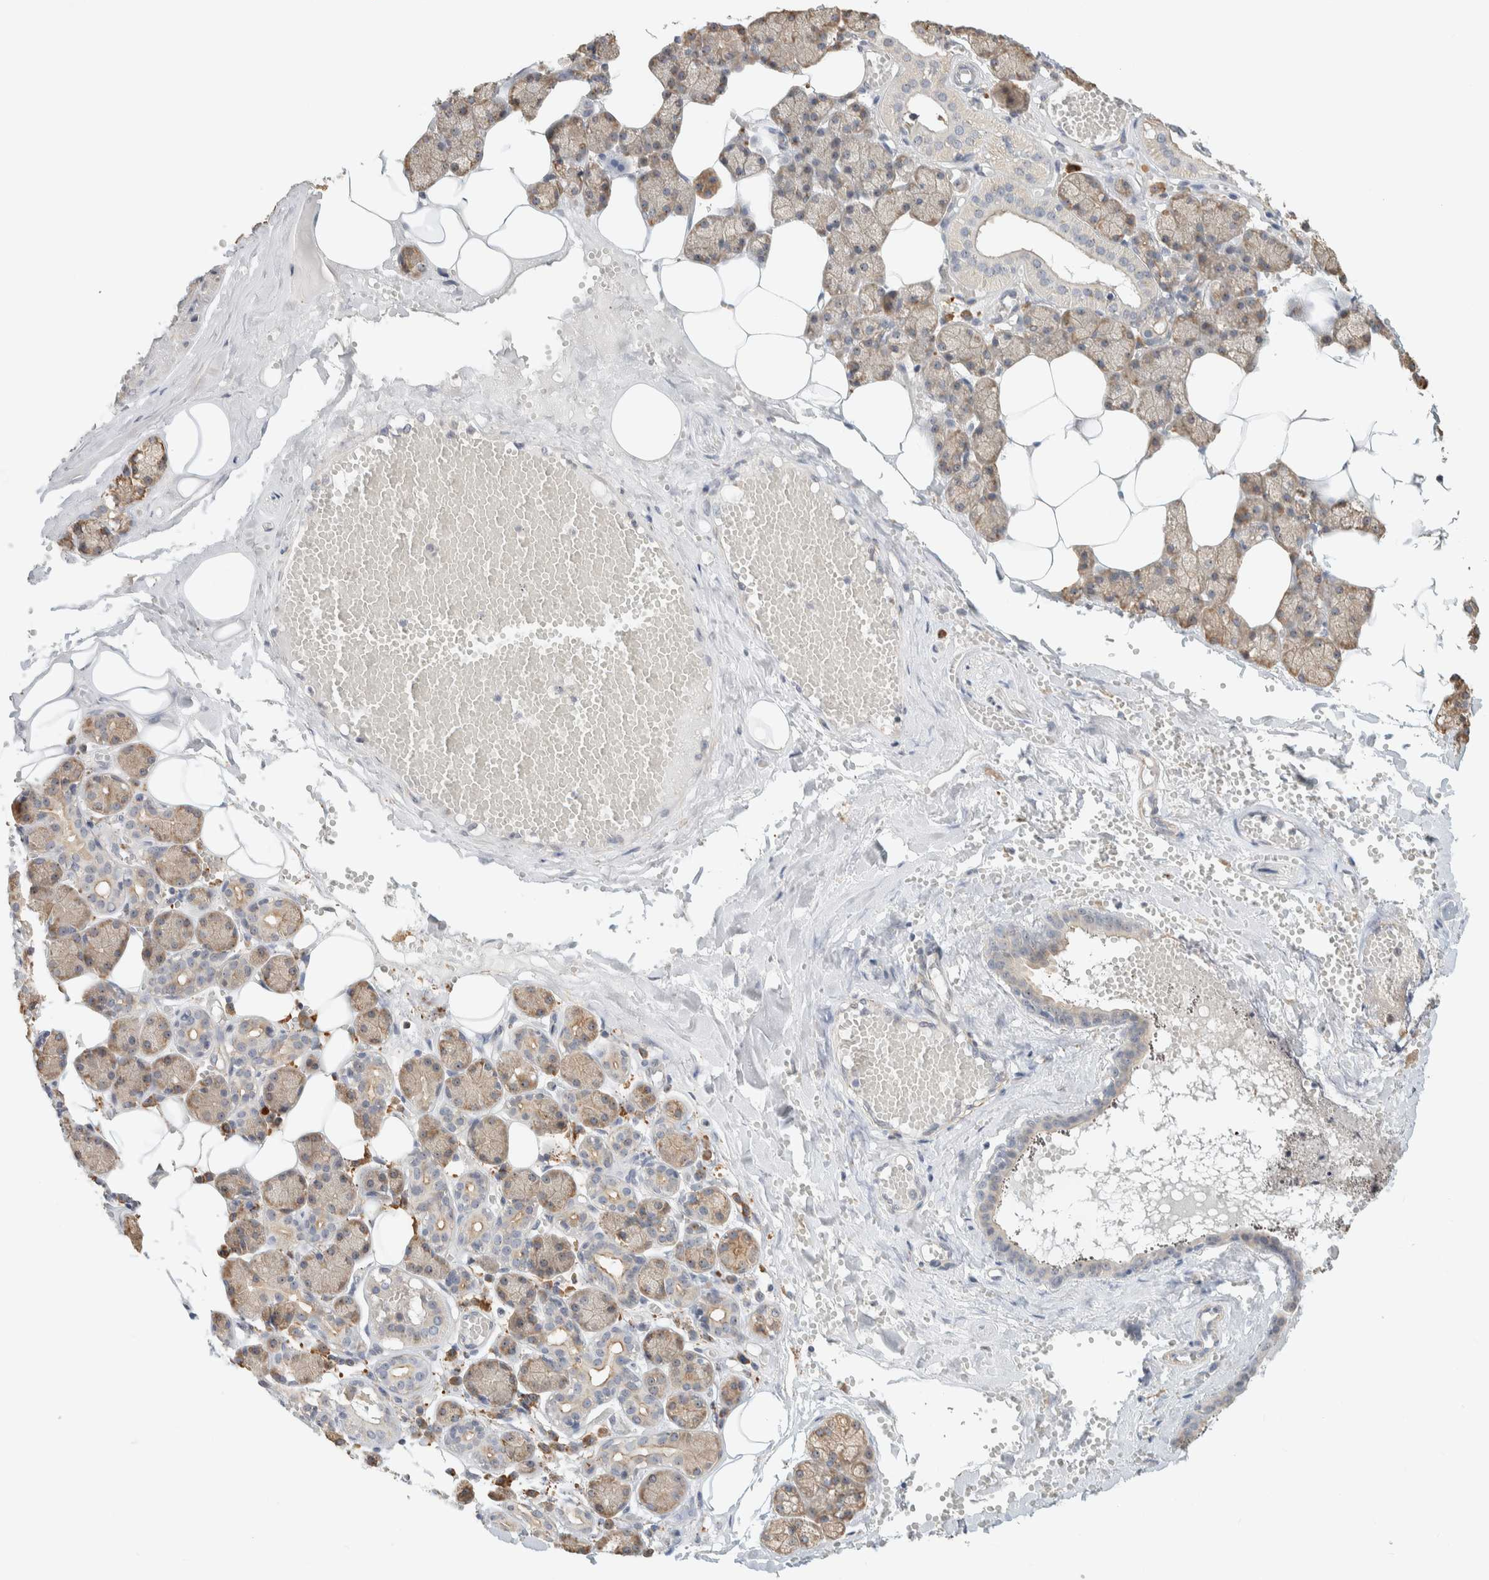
{"staining": {"intensity": "weak", "quantity": ">75%", "location": "cytoplasmic/membranous"}, "tissue": "salivary gland", "cell_type": "Glandular cells", "image_type": "normal", "snomed": [{"axis": "morphology", "description": "Normal tissue, NOS"}, {"axis": "topography", "description": "Salivary gland"}], "caption": "Immunohistochemical staining of unremarkable human salivary gland reveals low levels of weak cytoplasmic/membranous expression in approximately >75% of glandular cells.", "gene": "KLHL40", "patient": {"sex": "male", "age": 62}}